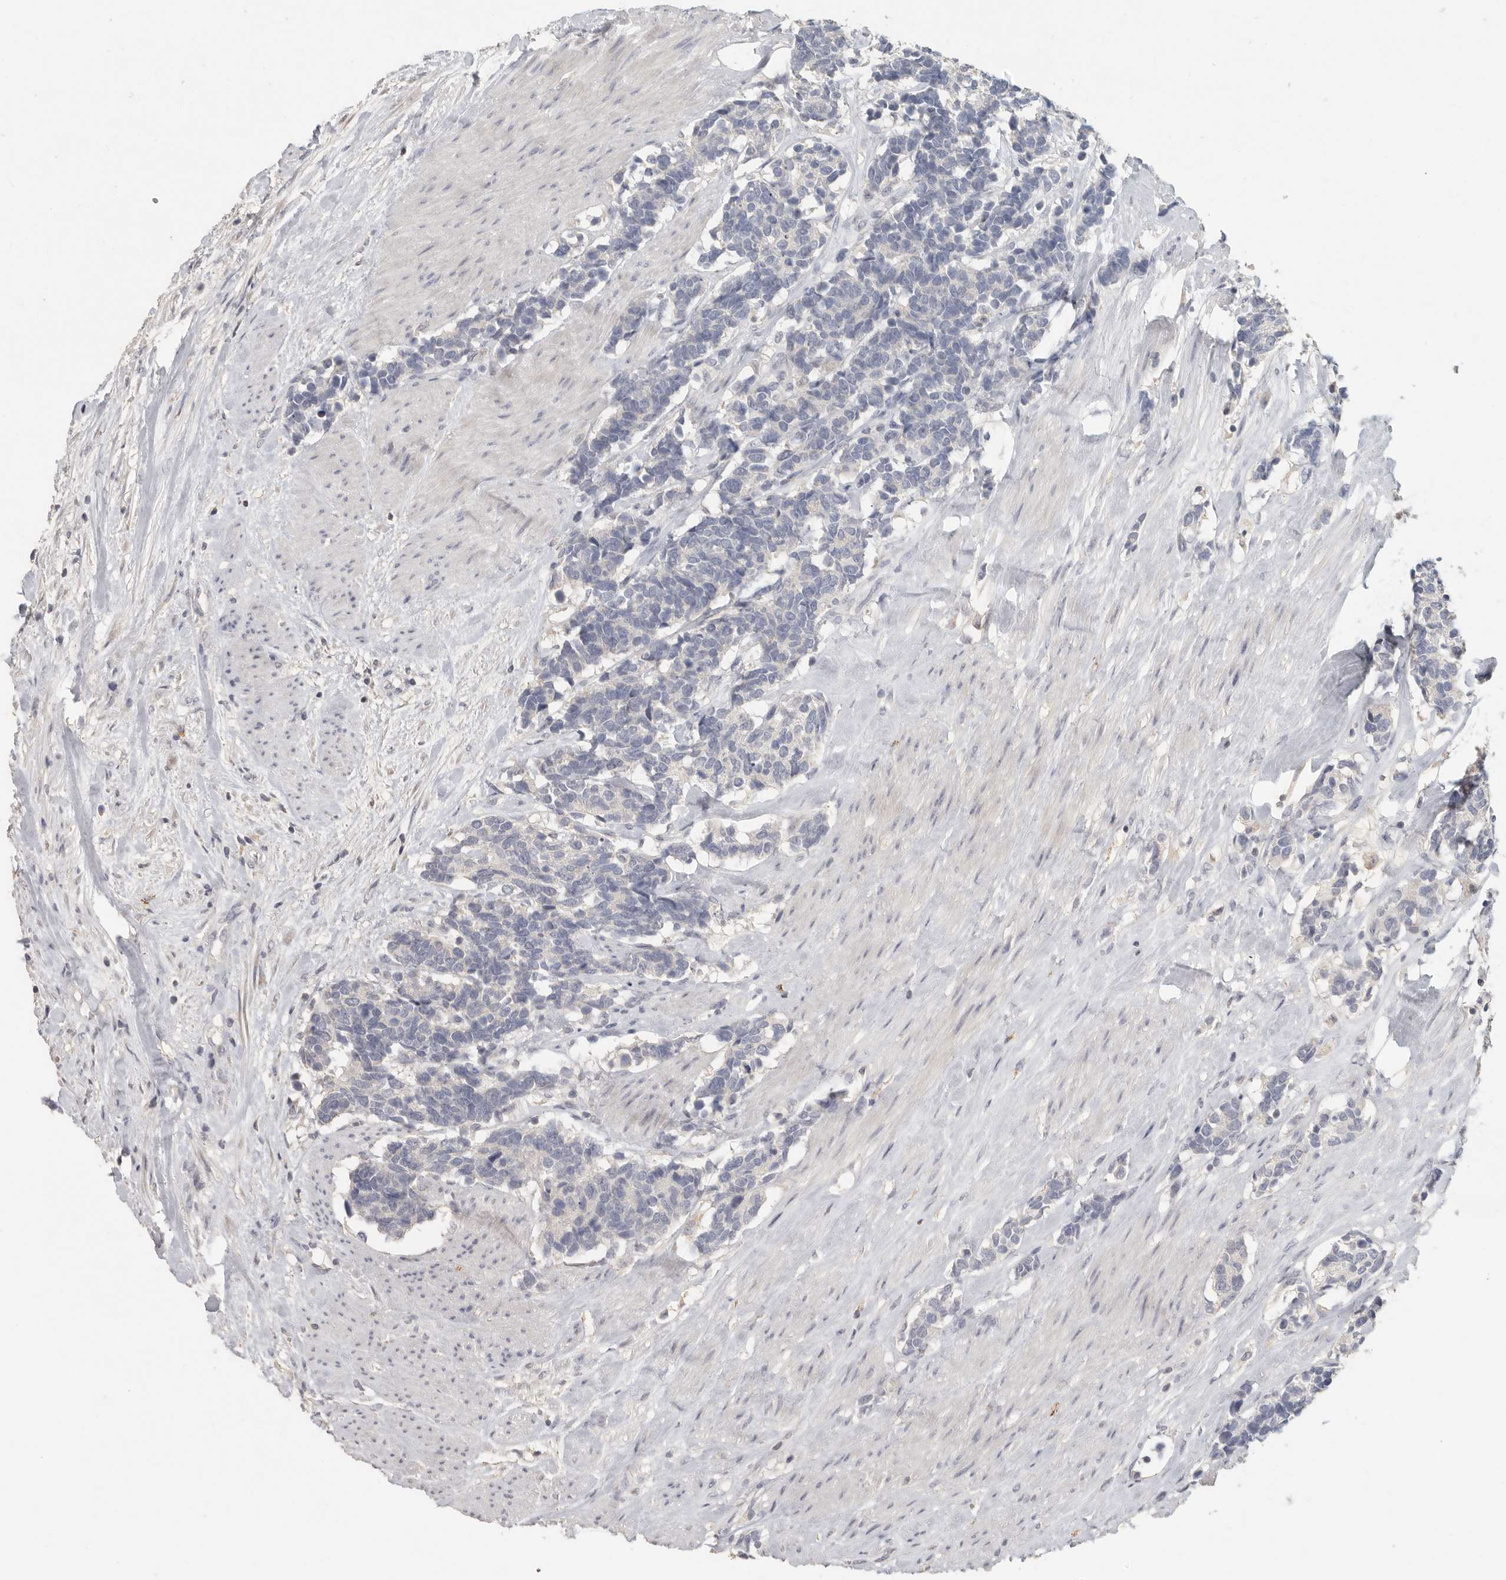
{"staining": {"intensity": "negative", "quantity": "none", "location": "none"}, "tissue": "carcinoid", "cell_type": "Tumor cells", "image_type": "cancer", "snomed": [{"axis": "morphology", "description": "Carcinoma, NOS"}, {"axis": "morphology", "description": "Carcinoid, malignant, NOS"}, {"axis": "topography", "description": "Urinary bladder"}], "caption": "Human carcinoid stained for a protein using IHC reveals no staining in tumor cells.", "gene": "DNAJC11", "patient": {"sex": "male", "age": 57}}